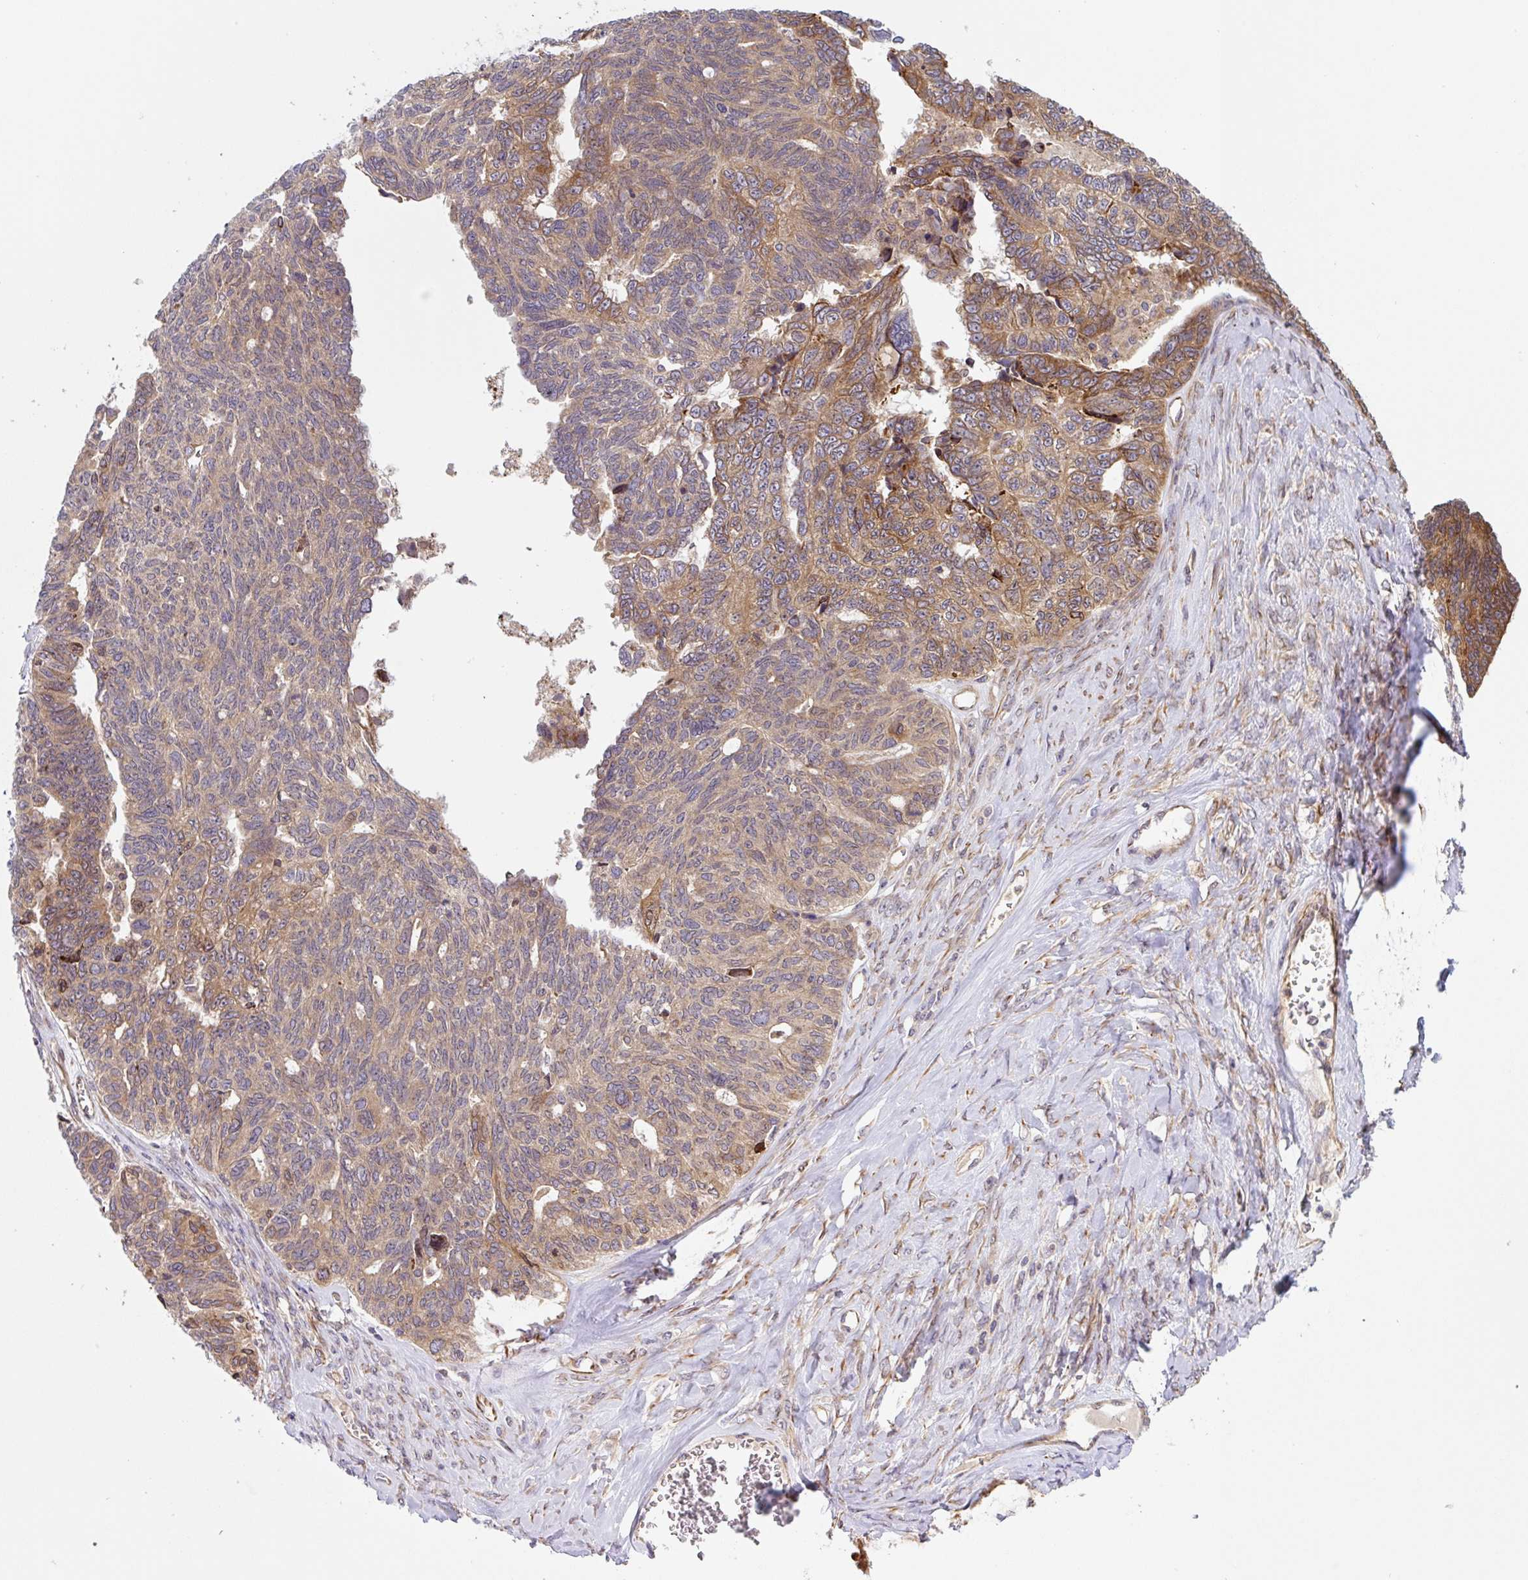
{"staining": {"intensity": "moderate", "quantity": "25%-75%", "location": "cytoplasmic/membranous"}, "tissue": "ovarian cancer", "cell_type": "Tumor cells", "image_type": "cancer", "snomed": [{"axis": "morphology", "description": "Cystadenocarcinoma, serous, NOS"}, {"axis": "topography", "description": "Ovary"}], "caption": "Protein expression analysis of ovarian serous cystadenocarcinoma shows moderate cytoplasmic/membranous staining in about 25%-75% of tumor cells. (DAB (3,3'-diaminobenzidine) = brown stain, brightfield microscopy at high magnification).", "gene": "APOBEC3D", "patient": {"sex": "female", "age": 79}}